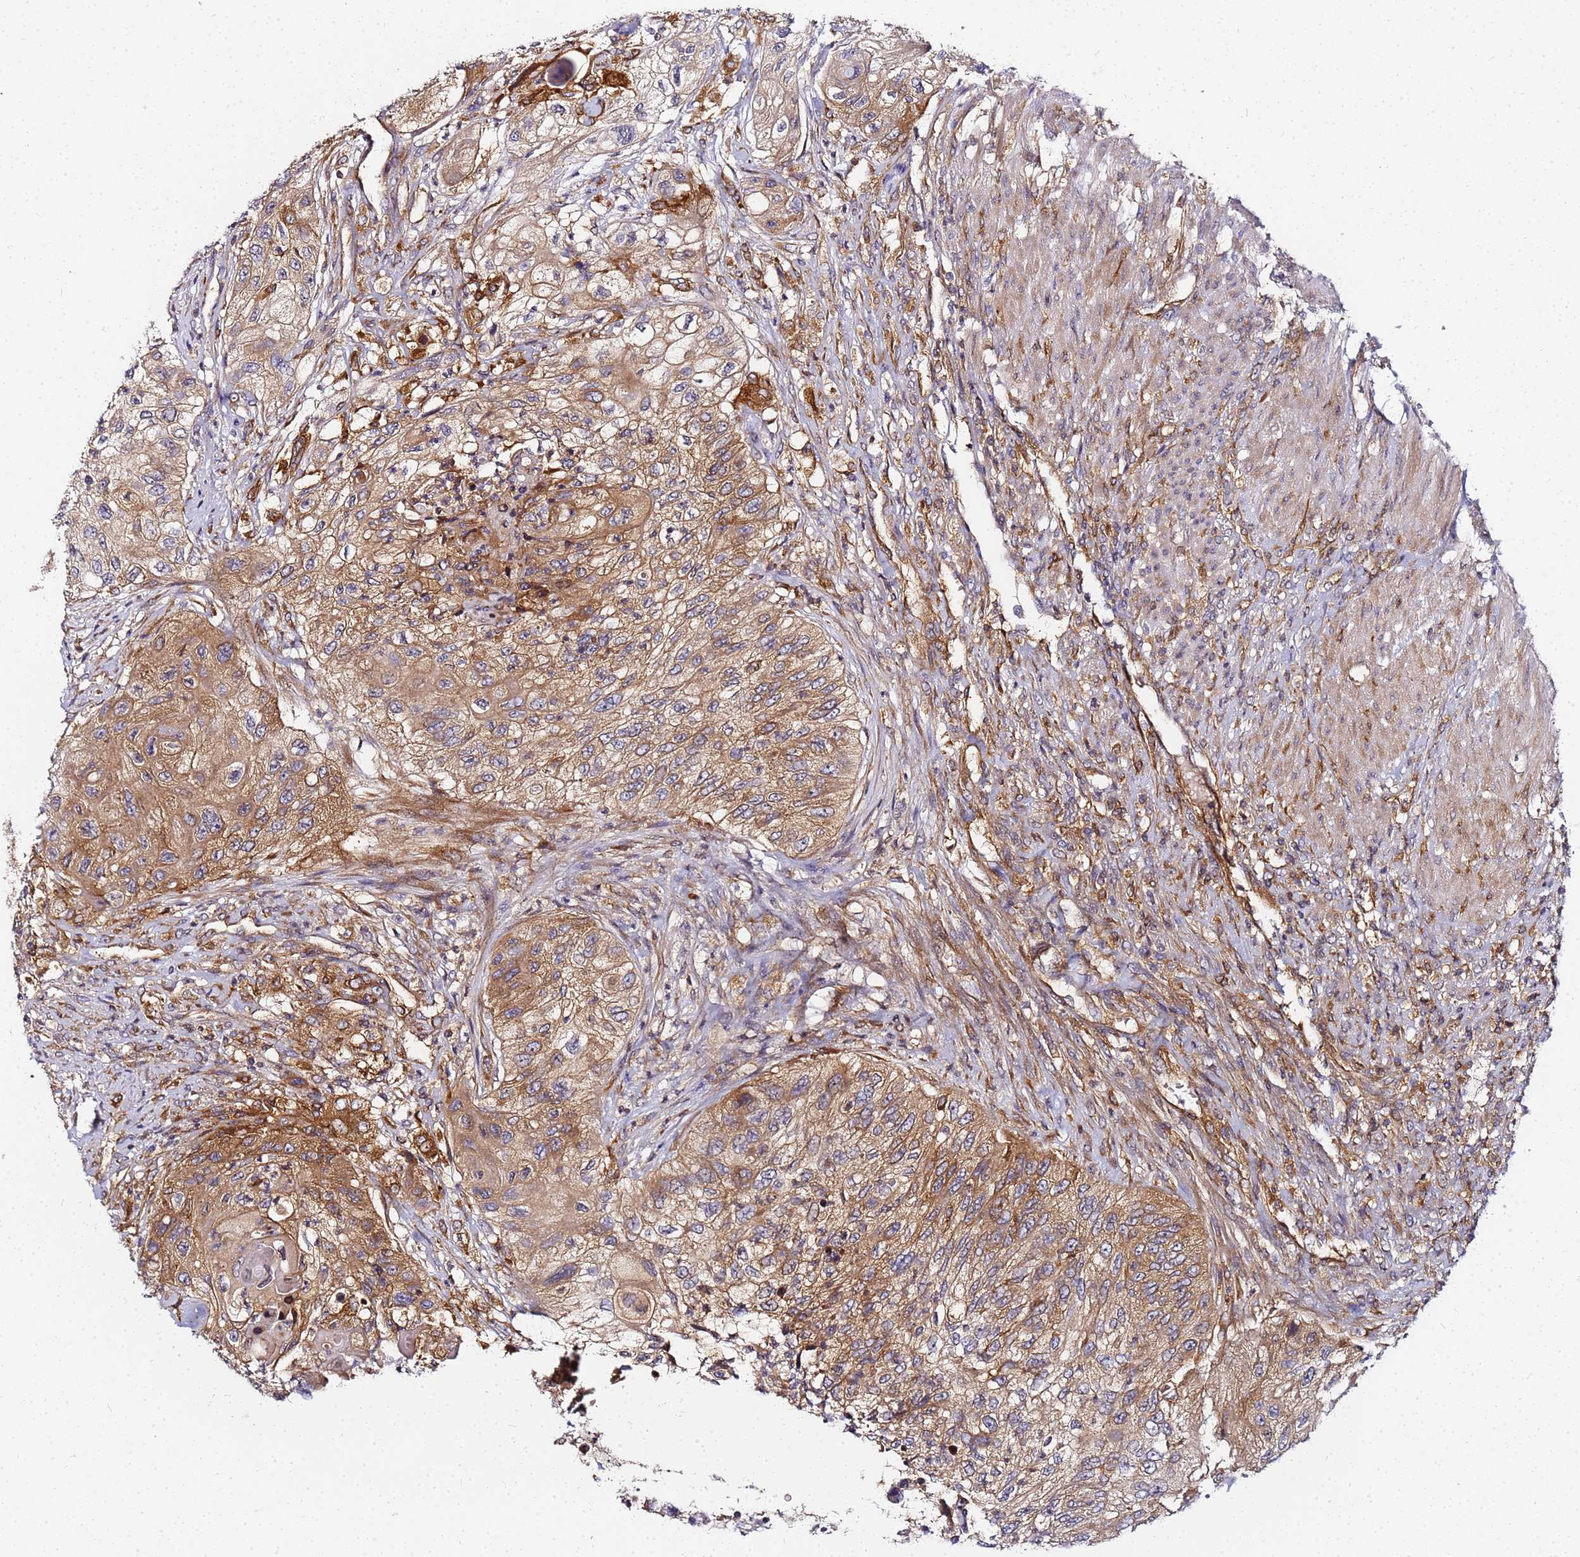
{"staining": {"intensity": "moderate", "quantity": ">75%", "location": "cytoplasmic/membranous"}, "tissue": "urothelial cancer", "cell_type": "Tumor cells", "image_type": "cancer", "snomed": [{"axis": "morphology", "description": "Urothelial carcinoma, High grade"}, {"axis": "topography", "description": "Urinary bladder"}], "caption": "Tumor cells display medium levels of moderate cytoplasmic/membranous staining in about >75% of cells in urothelial cancer.", "gene": "CHM", "patient": {"sex": "female", "age": 60}}